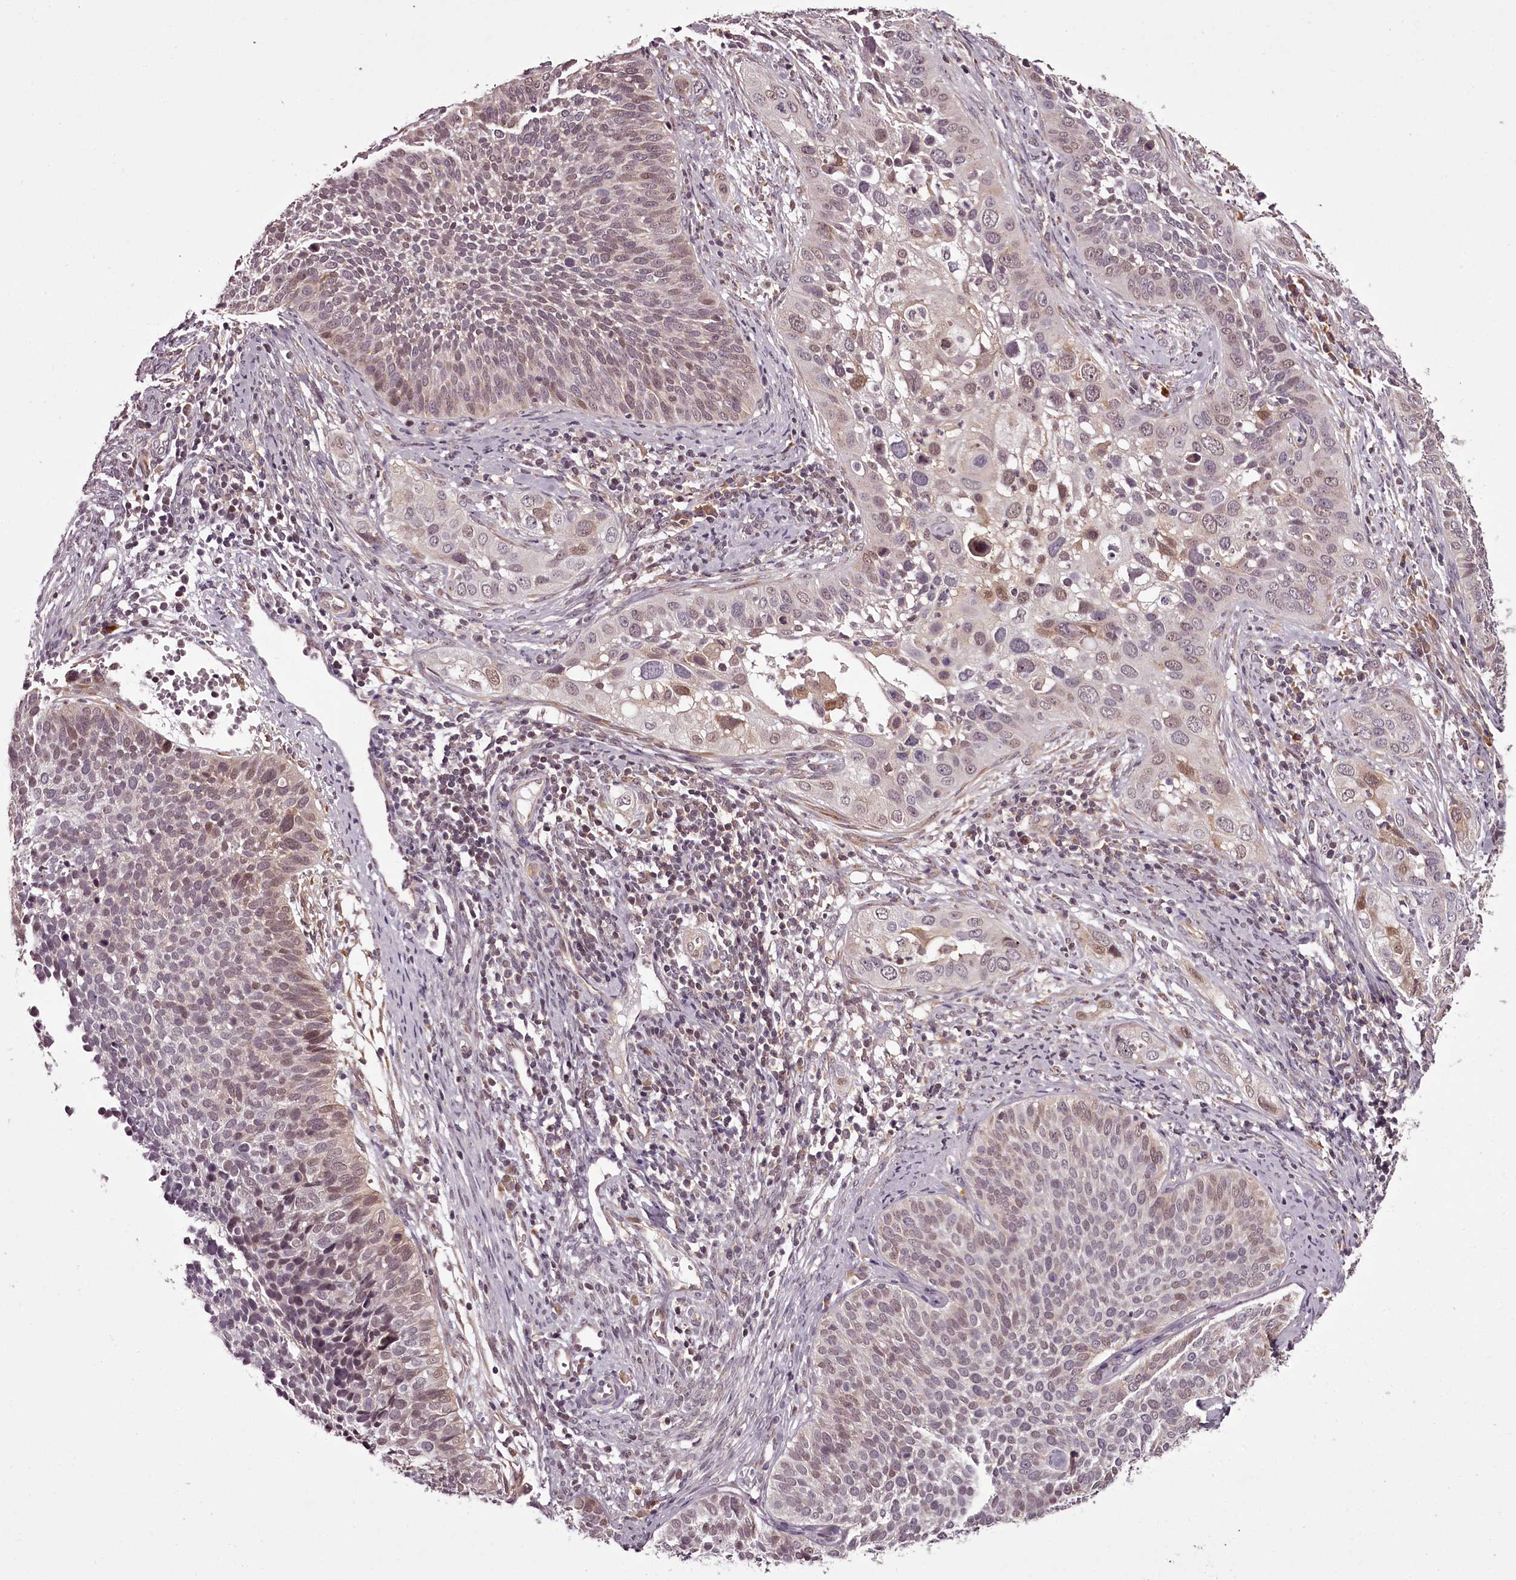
{"staining": {"intensity": "weak", "quantity": "25%-75%", "location": "nuclear"}, "tissue": "cervical cancer", "cell_type": "Tumor cells", "image_type": "cancer", "snomed": [{"axis": "morphology", "description": "Squamous cell carcinoma, NOS"}, {"axis": "topography", "description": "Cervix"}], "caption": "IHC photomicrograph of neoplastic tissue: cervical cancer (squamous cell carcinoma) stained using immunohistochemistry (IHC) shows low levels of weak protein expression localized specifically in the nuclear of tumor cells, appearing as a nuclear brown color.", "gene": "CCDC92", "patient": {"sex": "female", "age": 34}}